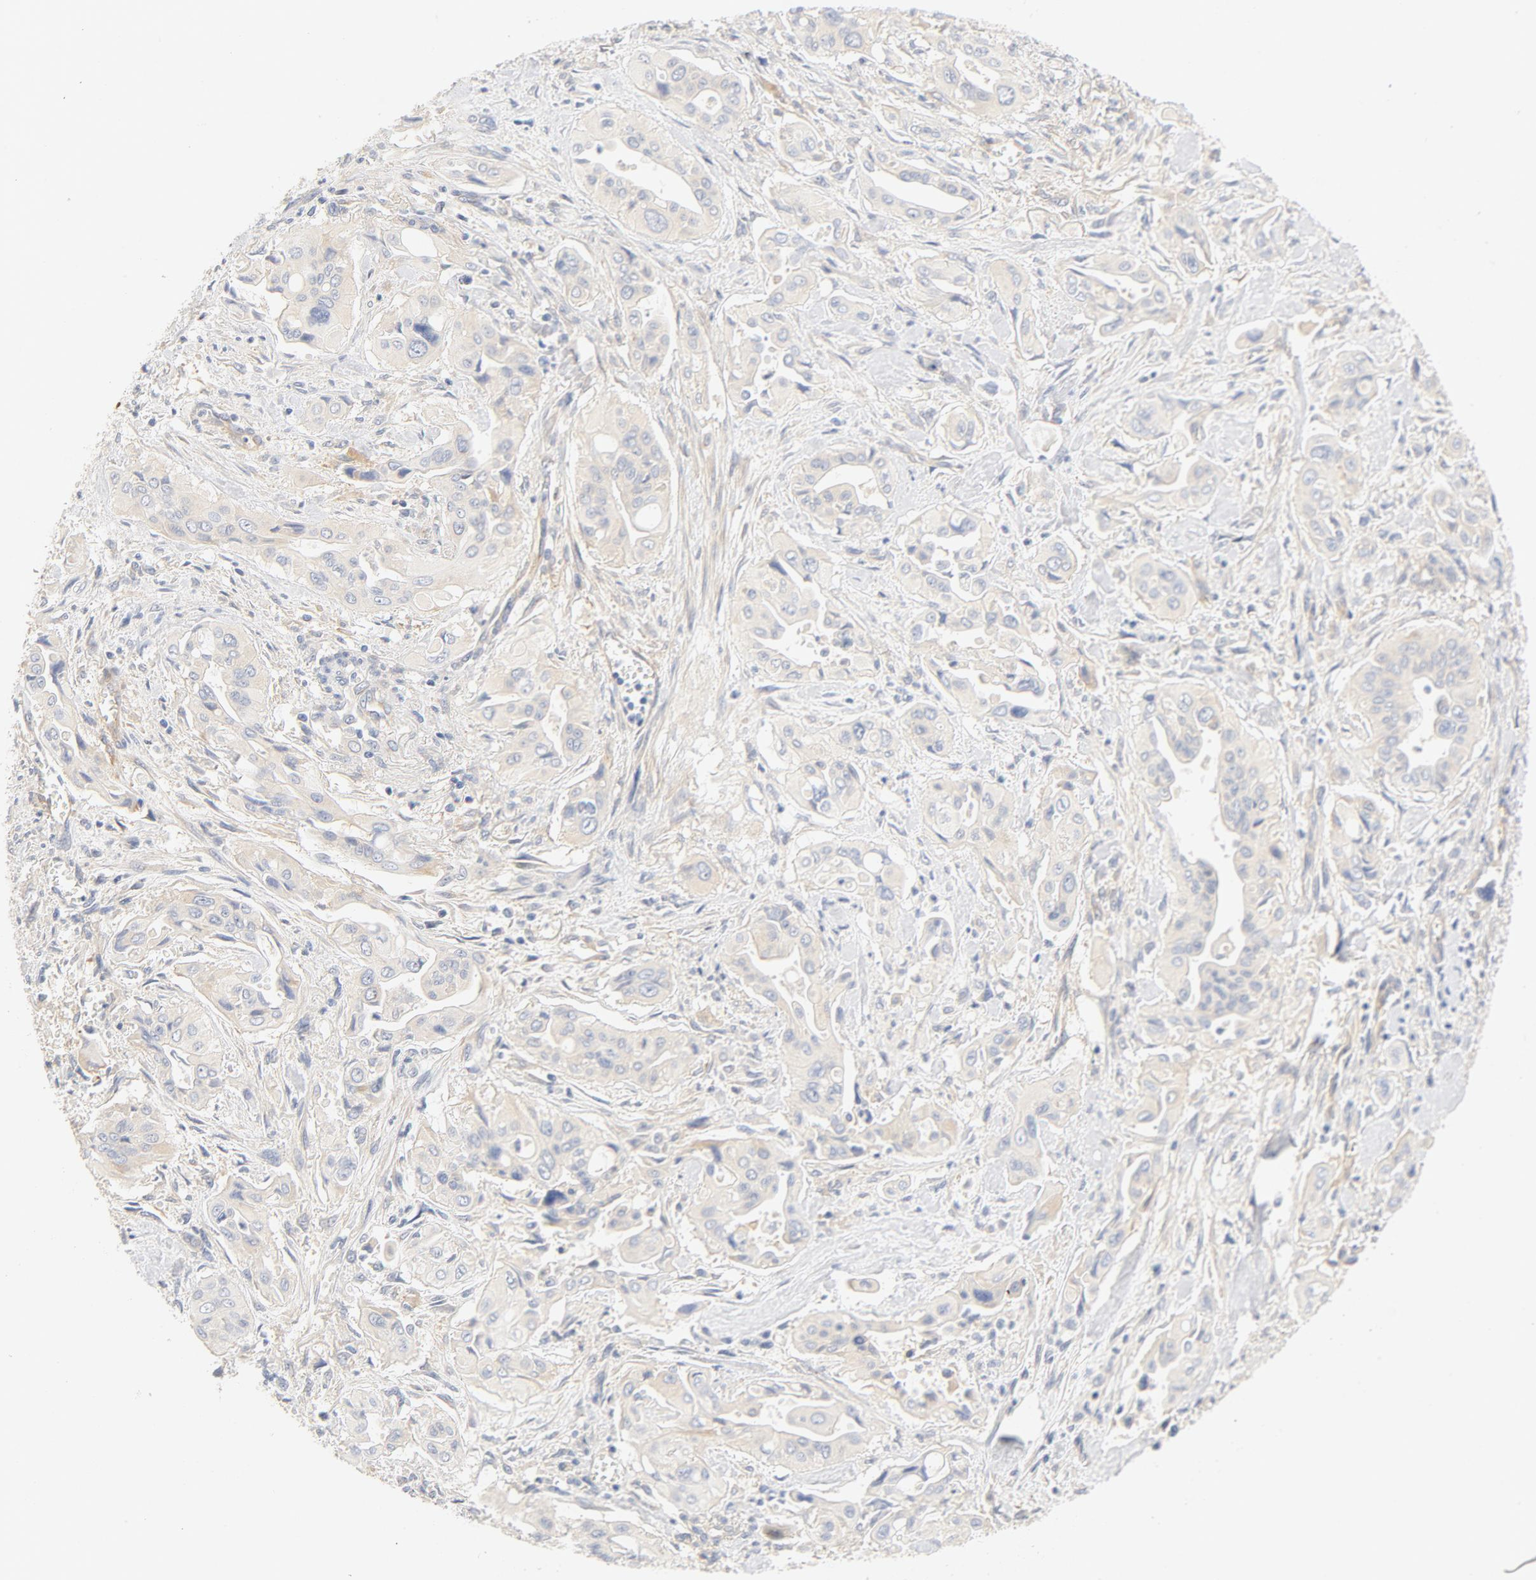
{"staining": {"intensity": "weak", "quantity": ">75%", "location": "cytoplasmic/membranous"}, "tissue": "pancreatic cancer", "cell_type": "Tumor cells", "image_type": "cancer", "snomed": [{"axis": "morphology", "description": "Adenocarcinoma, NOS"}, {"axis": "topography", "description": "Pancreas"}], "caption": "This micrograph reveals IHC staining of human pancreatic cancer, with low weak cytoplasmic/membranous staining in about >75% of tumor cells.", "gene": "DYNC1H1", "patient": {"sex": "male", "age": 77}}